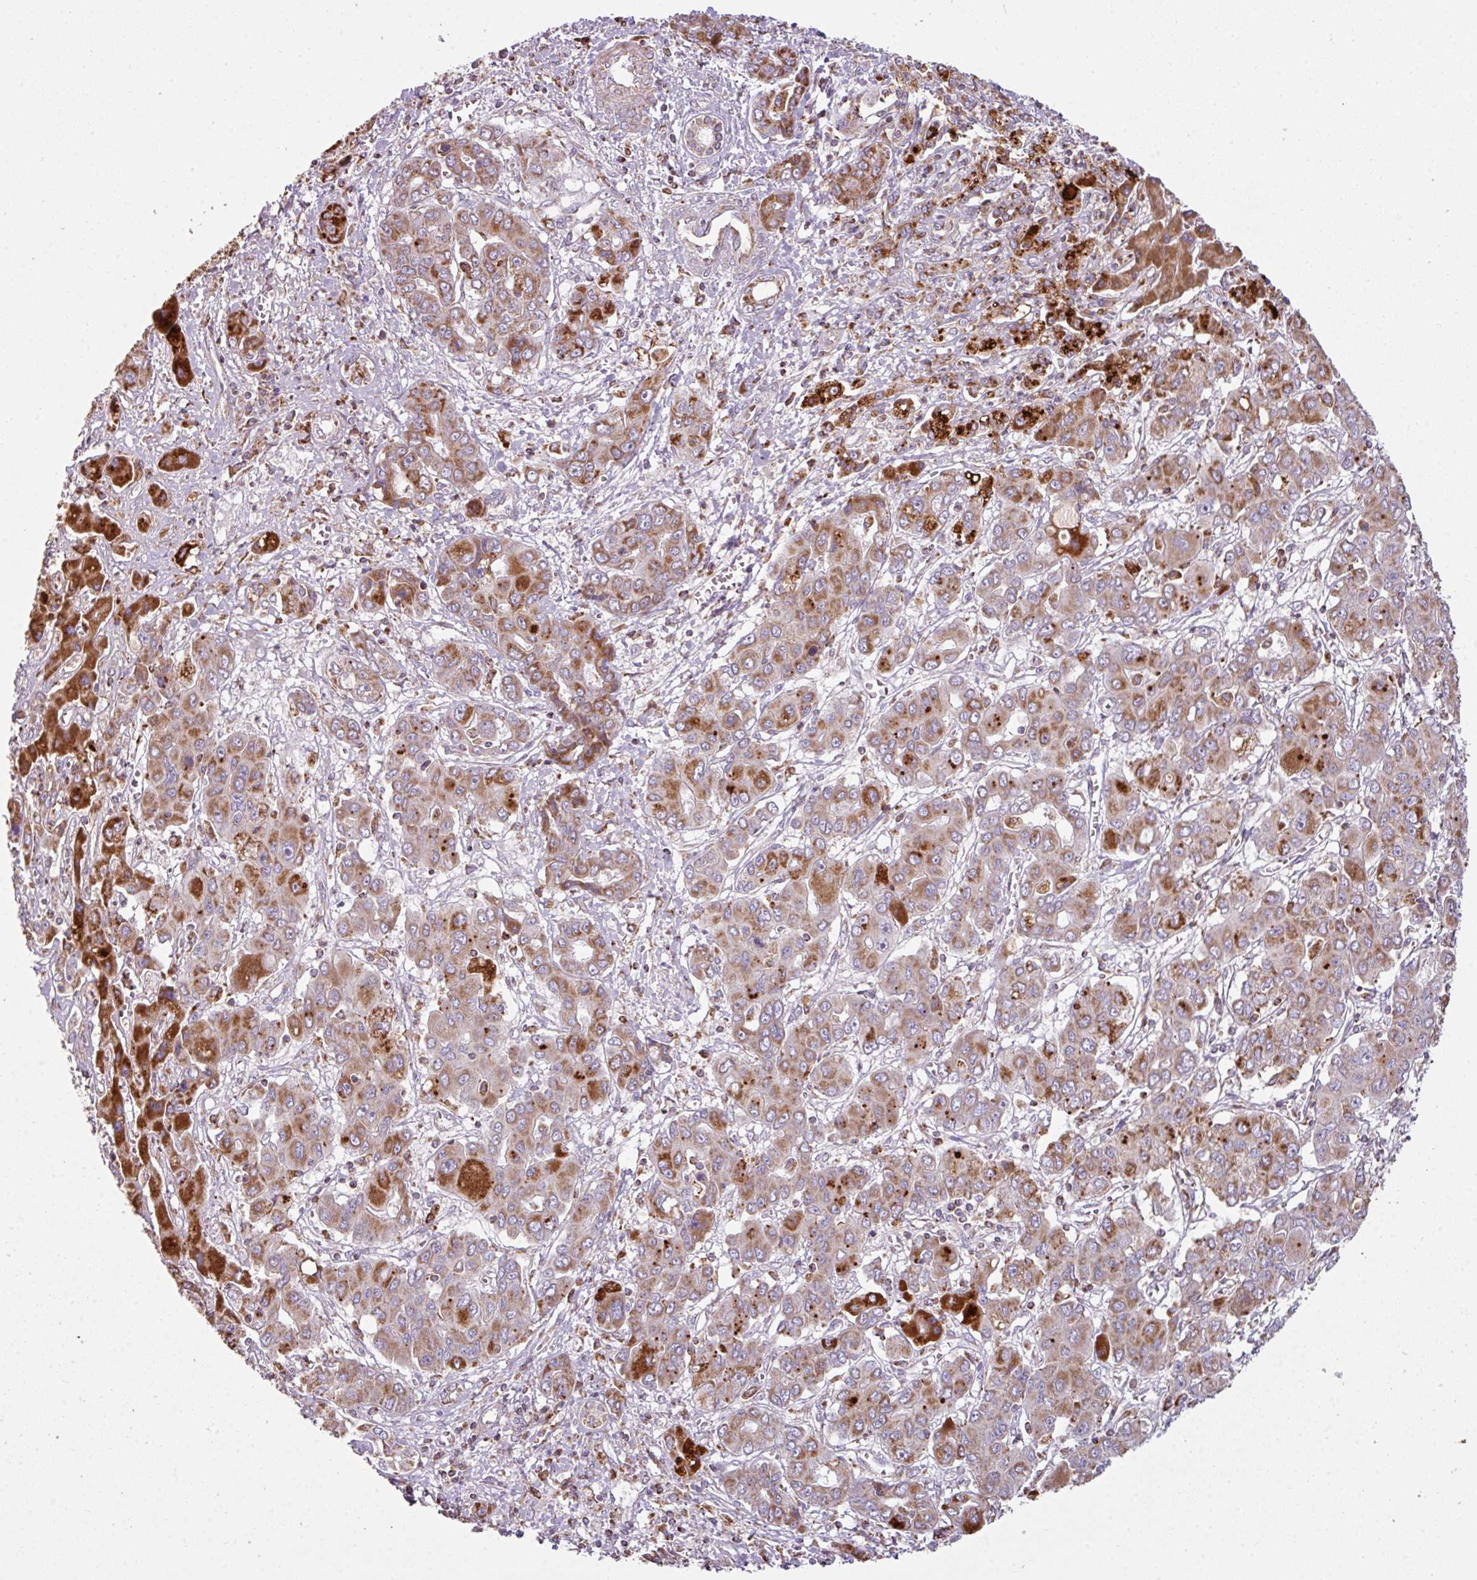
{"staining": {"intensity": "moderate", "quantity": ">75%", "location": "cytoplasmic/membranous"}, "tissue": "liver cancer", "cell_type": "Tumor cells", "image_type": "cancer", "snomed": [{"axis": "morphology", "description": "Cholangiocarcinoma"}, {"axis": "topography", "description": "Liver"}], "caption": "Immunohistochemistry (IHC) image of neoplastic tissue: liver cancer stained using IHC demonstrates medium levels of moderate protein expression localized specifically in the cytoplasmic/membranous of tumor cells, appearing as a cytoplasmic/membranous brown color.", "gene": "SQOR", "patient": {"sex": "male", "age": 67}}